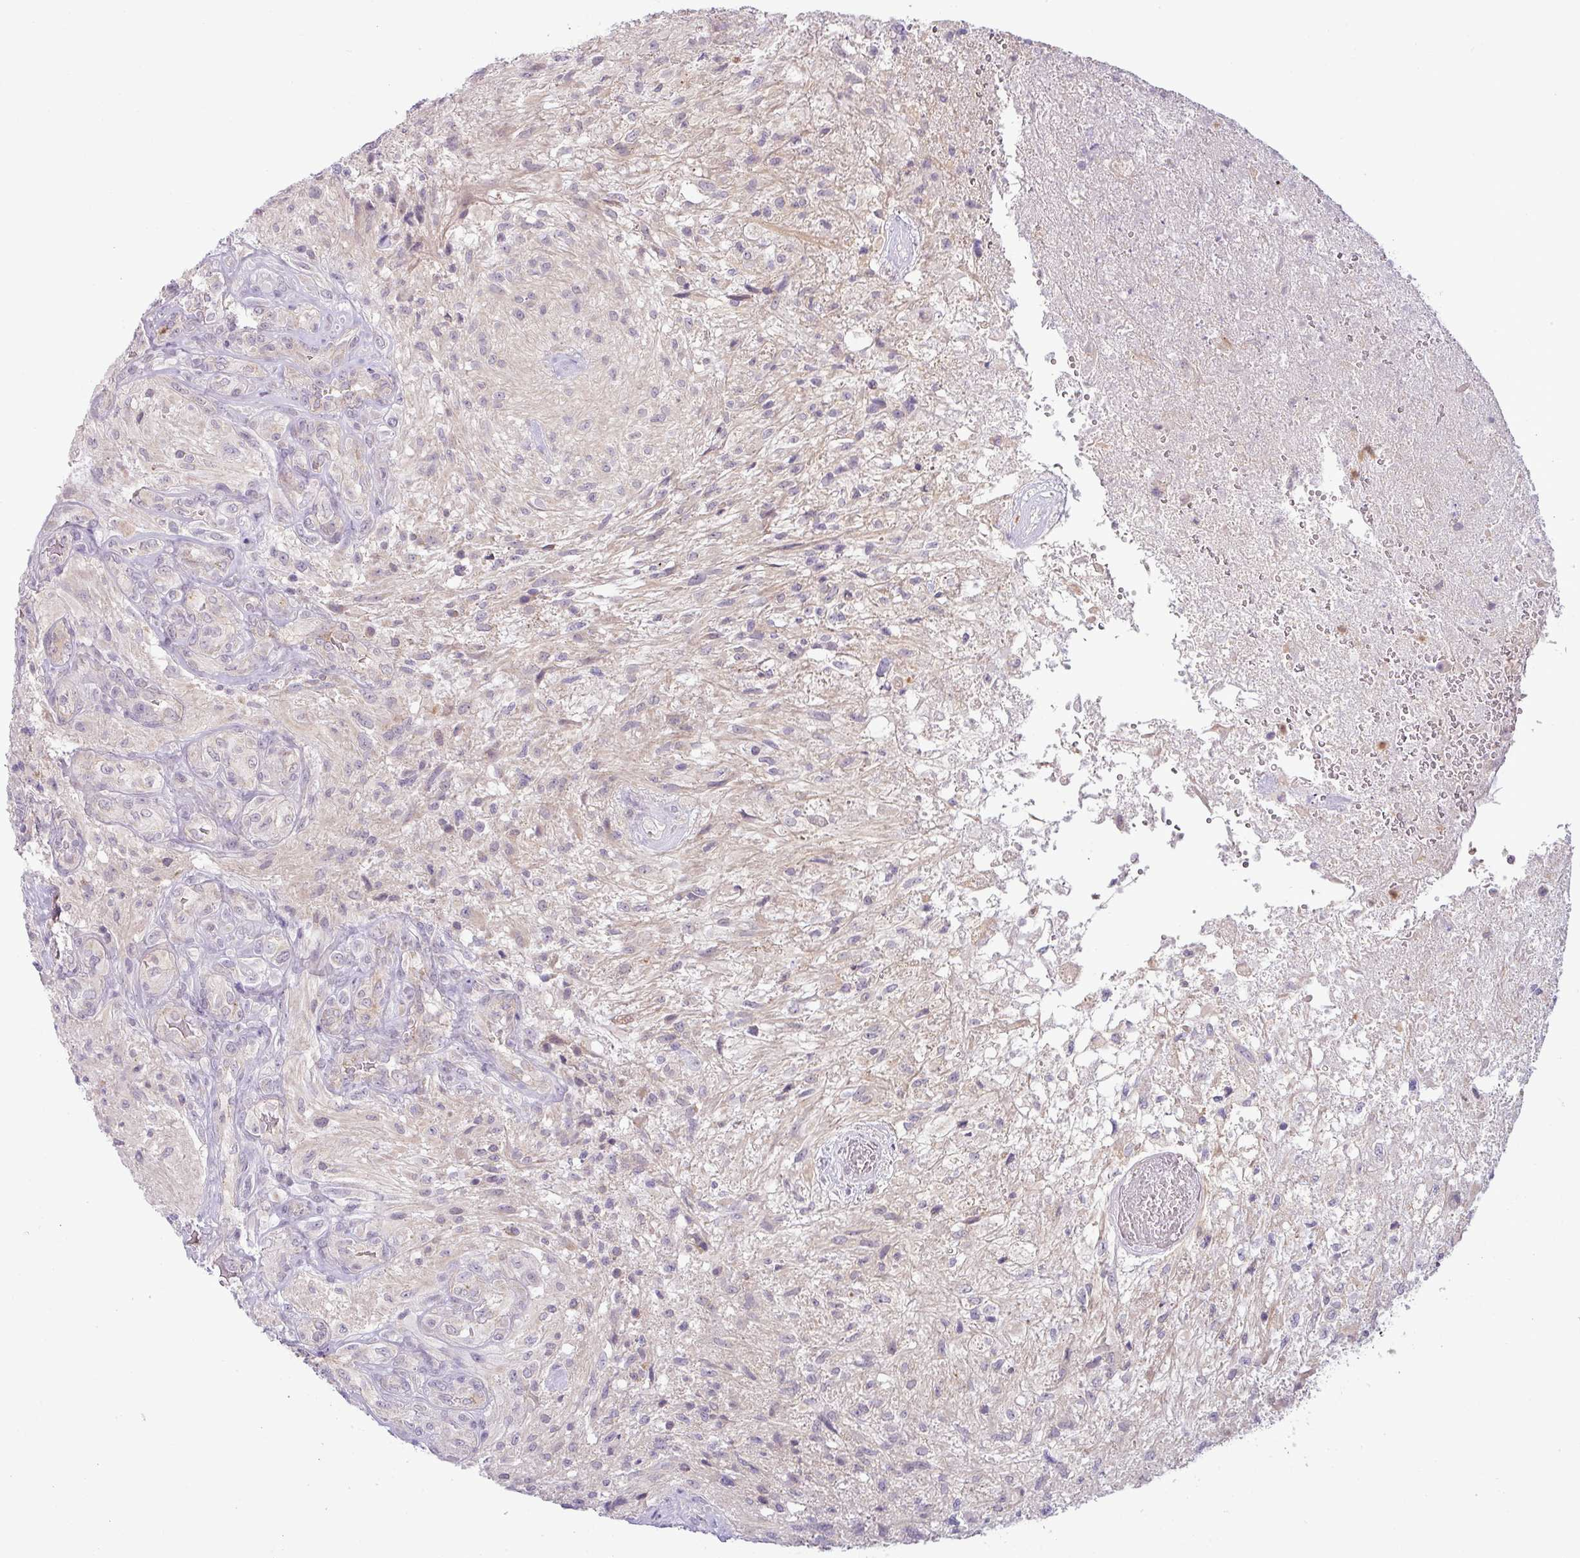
{"staining": {"intensity": "negative", "quantity": "none", "location": "none"}, "tissue": "glioma", "cell_type": "Tumor cells", "image_type": "cancer", "snomed": [{"axis": "morphology", "description": "Glioma, malignant, High grade"}, {"axis": "topography", "description": "Brain"}], "caption": "IHC histopathology image of neoplastic tissue: human glioma stained with DAB (3,3'-diaminobenzidine) exhibits no significant protein staining in tumor cells.", "gene": "HBEGF", "patient": {"sex": "male", "age": 56}}